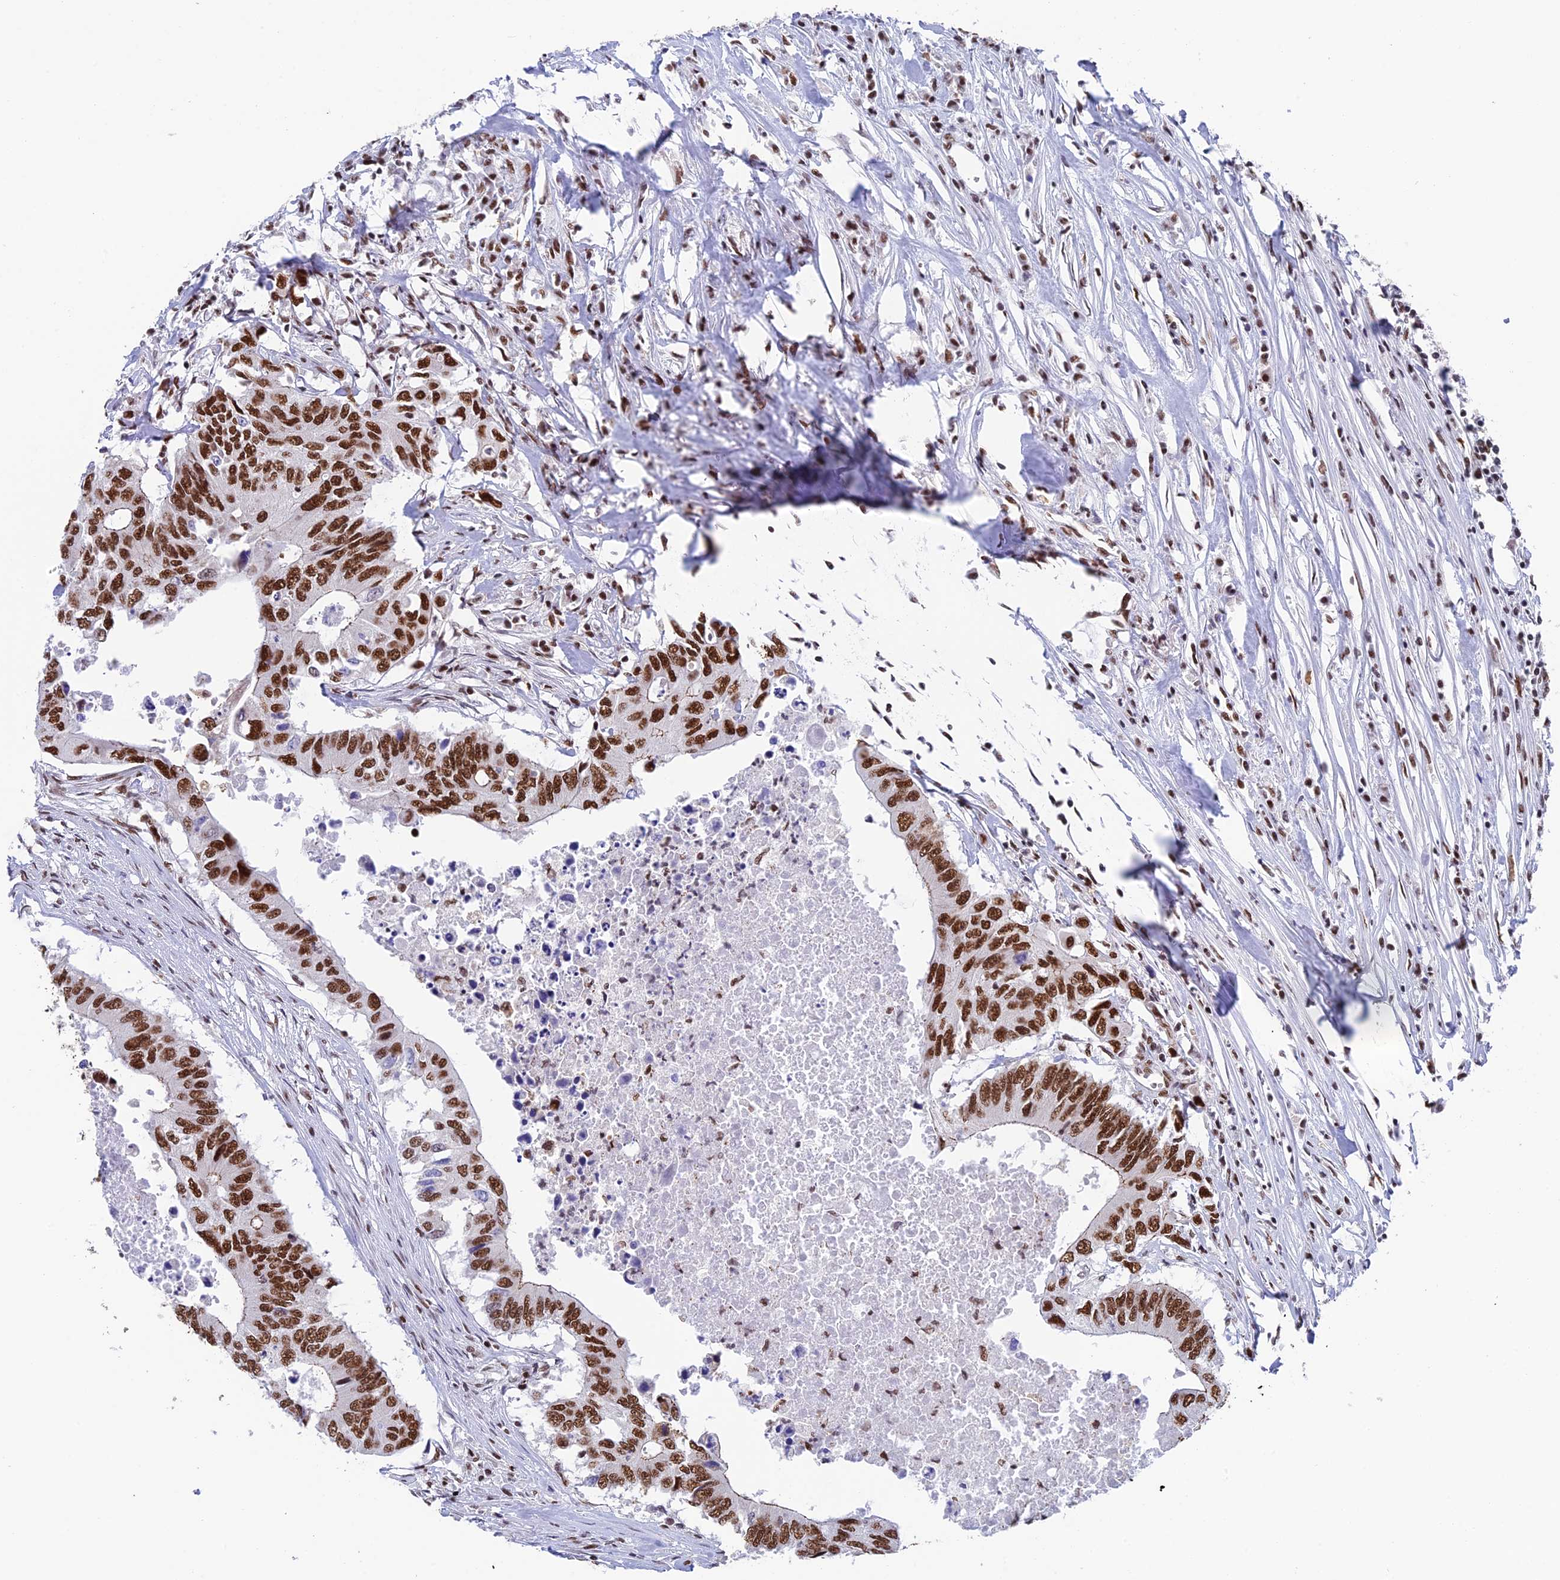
{"staining": {"intensity": "strong", "quantity": ">75%", "location": "nuclear"}, "tissue": "colorectal cancer", "cell_type": "Tumor cells", "image_type": "cancer", "snomed": [{"axis": "morphology", "description": "Adenocarcinoma, NOS"}, {"axis": "topography", "description": "Colon"}], "caption": "High-magnification brightfield microscopy of colorectal adenocarcinoma stained with DAB (3,3'-diaminobenzidine) (brown) and counterstained with hematoxylin (blue). tumor cells exhibit strong nuclear expression is seen in approximately>75% of cells.", "gene": "EEF1AKMT3", "patient": {"sex": "male", "age": 71}}